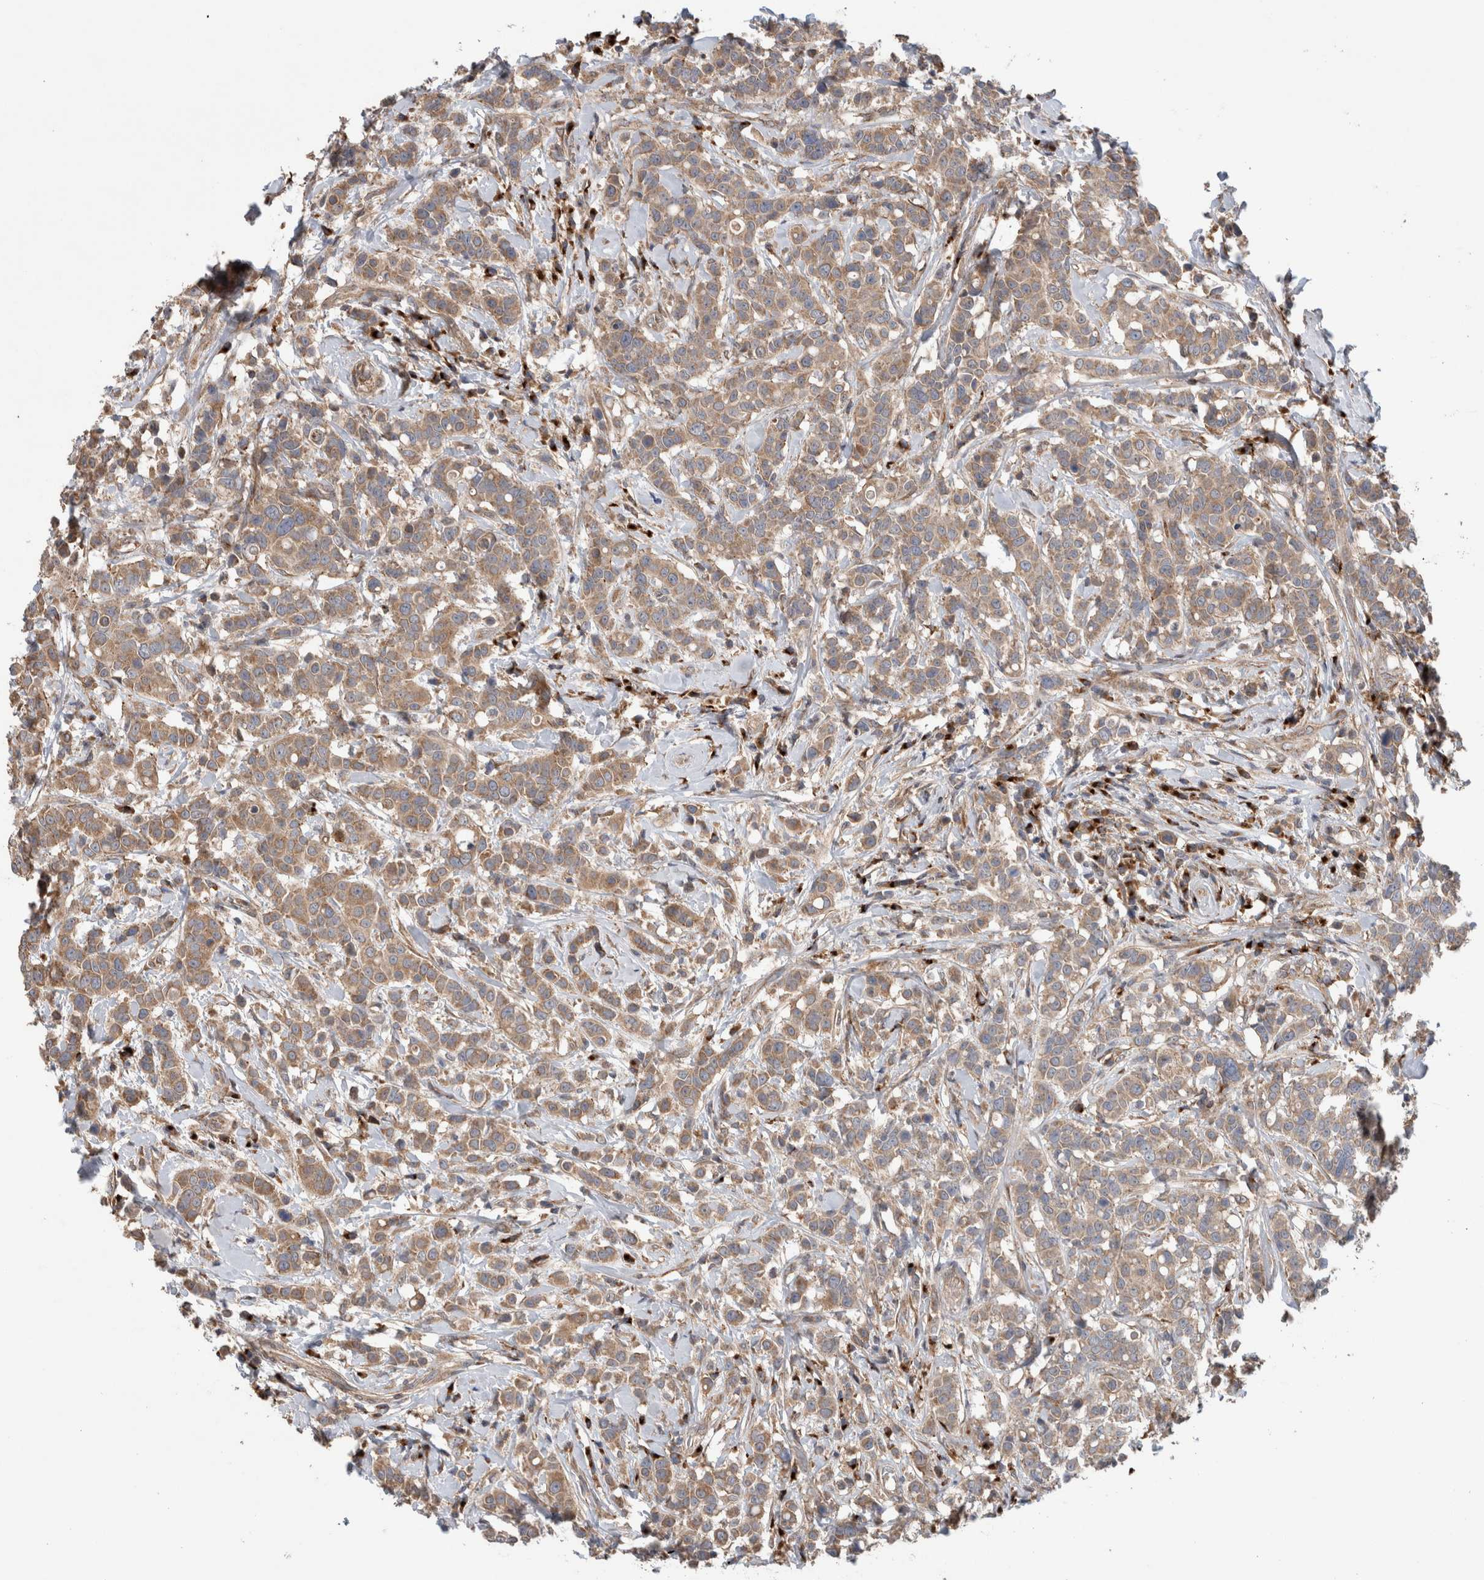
{"staining": {"intensity": "moderate", "quantity": ">75%", "location": "cytoplasmic/membranous"}, "tissue": "breast cancer", "cell_type": "Tumor cells", "image_type": "cancer", "snomed": [{"axis": "morphology", "description": "Duct carcinoma"}, {"axis": "topography", "description": "Breast"}], "caption": "Moderate cytoplasmic/membranous protein positivity is present in approximately >75% of tumor cells in breast infiltrating ductal carcinoma.", "gene": "TRIM5", "patient": {"sex": "female", "age": 27}}